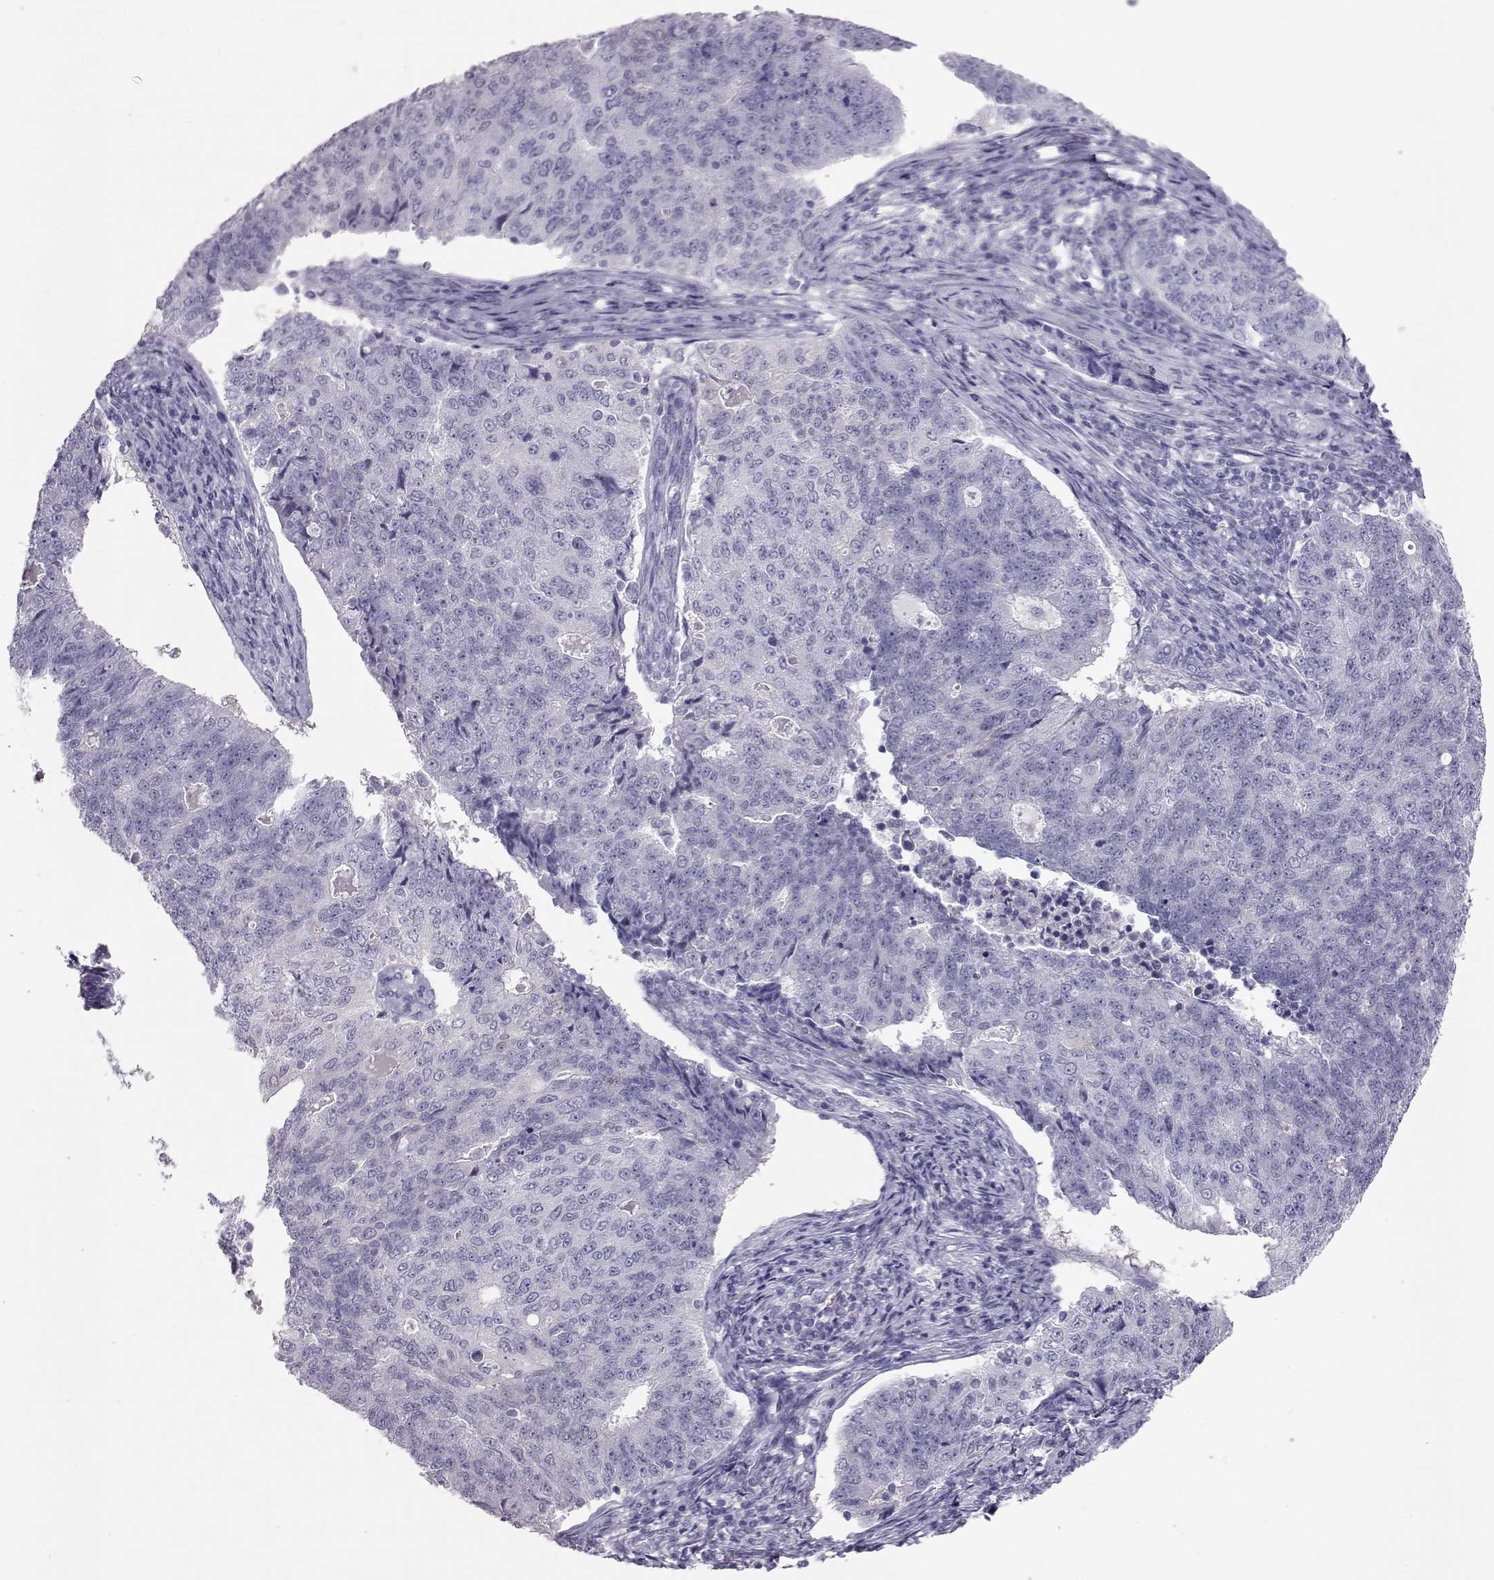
{"staining": {"intensity": "negative", "quantity": "none", "location": "none"}, "tissue": "endometrial cancer", "cell_type": "Tumor cells", "image_type": "cancer", "snomed": [{"axis": "morphology", "description": "Adenocarcinoma, NOS"}, {"axis": "topography", "description": "Endometrium"}], "caption": "Tumor cells are negative for protein expression in human endometrial cancer.", "gene": "RD3", "patient": {"sex": "female", "age": 43}}